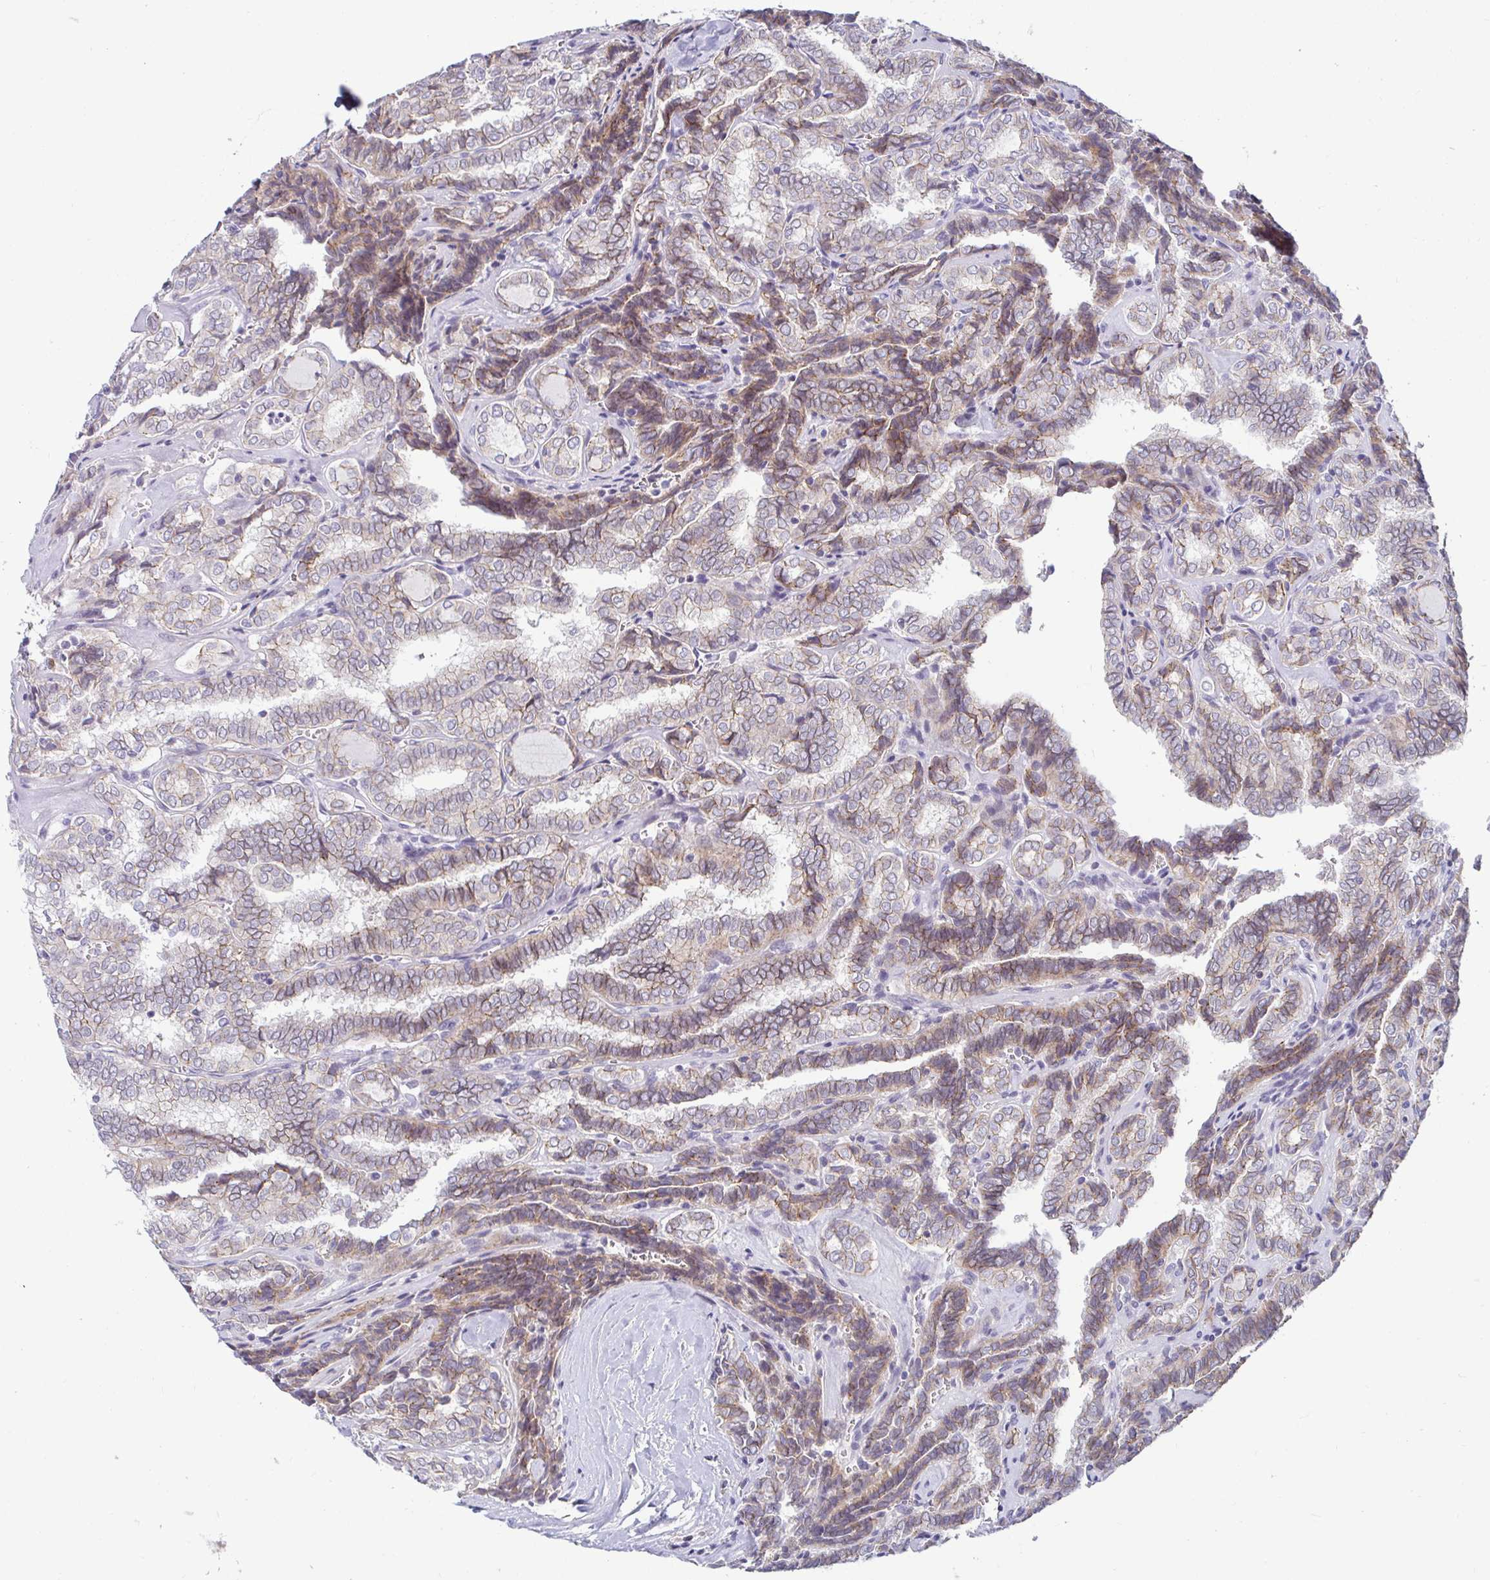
{"staining": {"intensity": "moderate", "quantity": "25%-75%", "location": "cytoplasmic/membranous"}, "tissue": "thyroid cancer", "cell_type": "Tumor cells", "image_type": "cancer", "snomed": [{"axis": "morphology", "description": "Papillary adenocarcinoma, NOS"}, {"axis": "topography", "description": "Thyroid gland"}], "caption": "Thyroid papillary adenocarcinoma stained with a brown dye exhibits moderate cytoplasmic/membranous positive expression in approximately 25%-75% of tumor cells.", "gene": "GSTM1", "patient": {"sex": "female", "age": 30}}